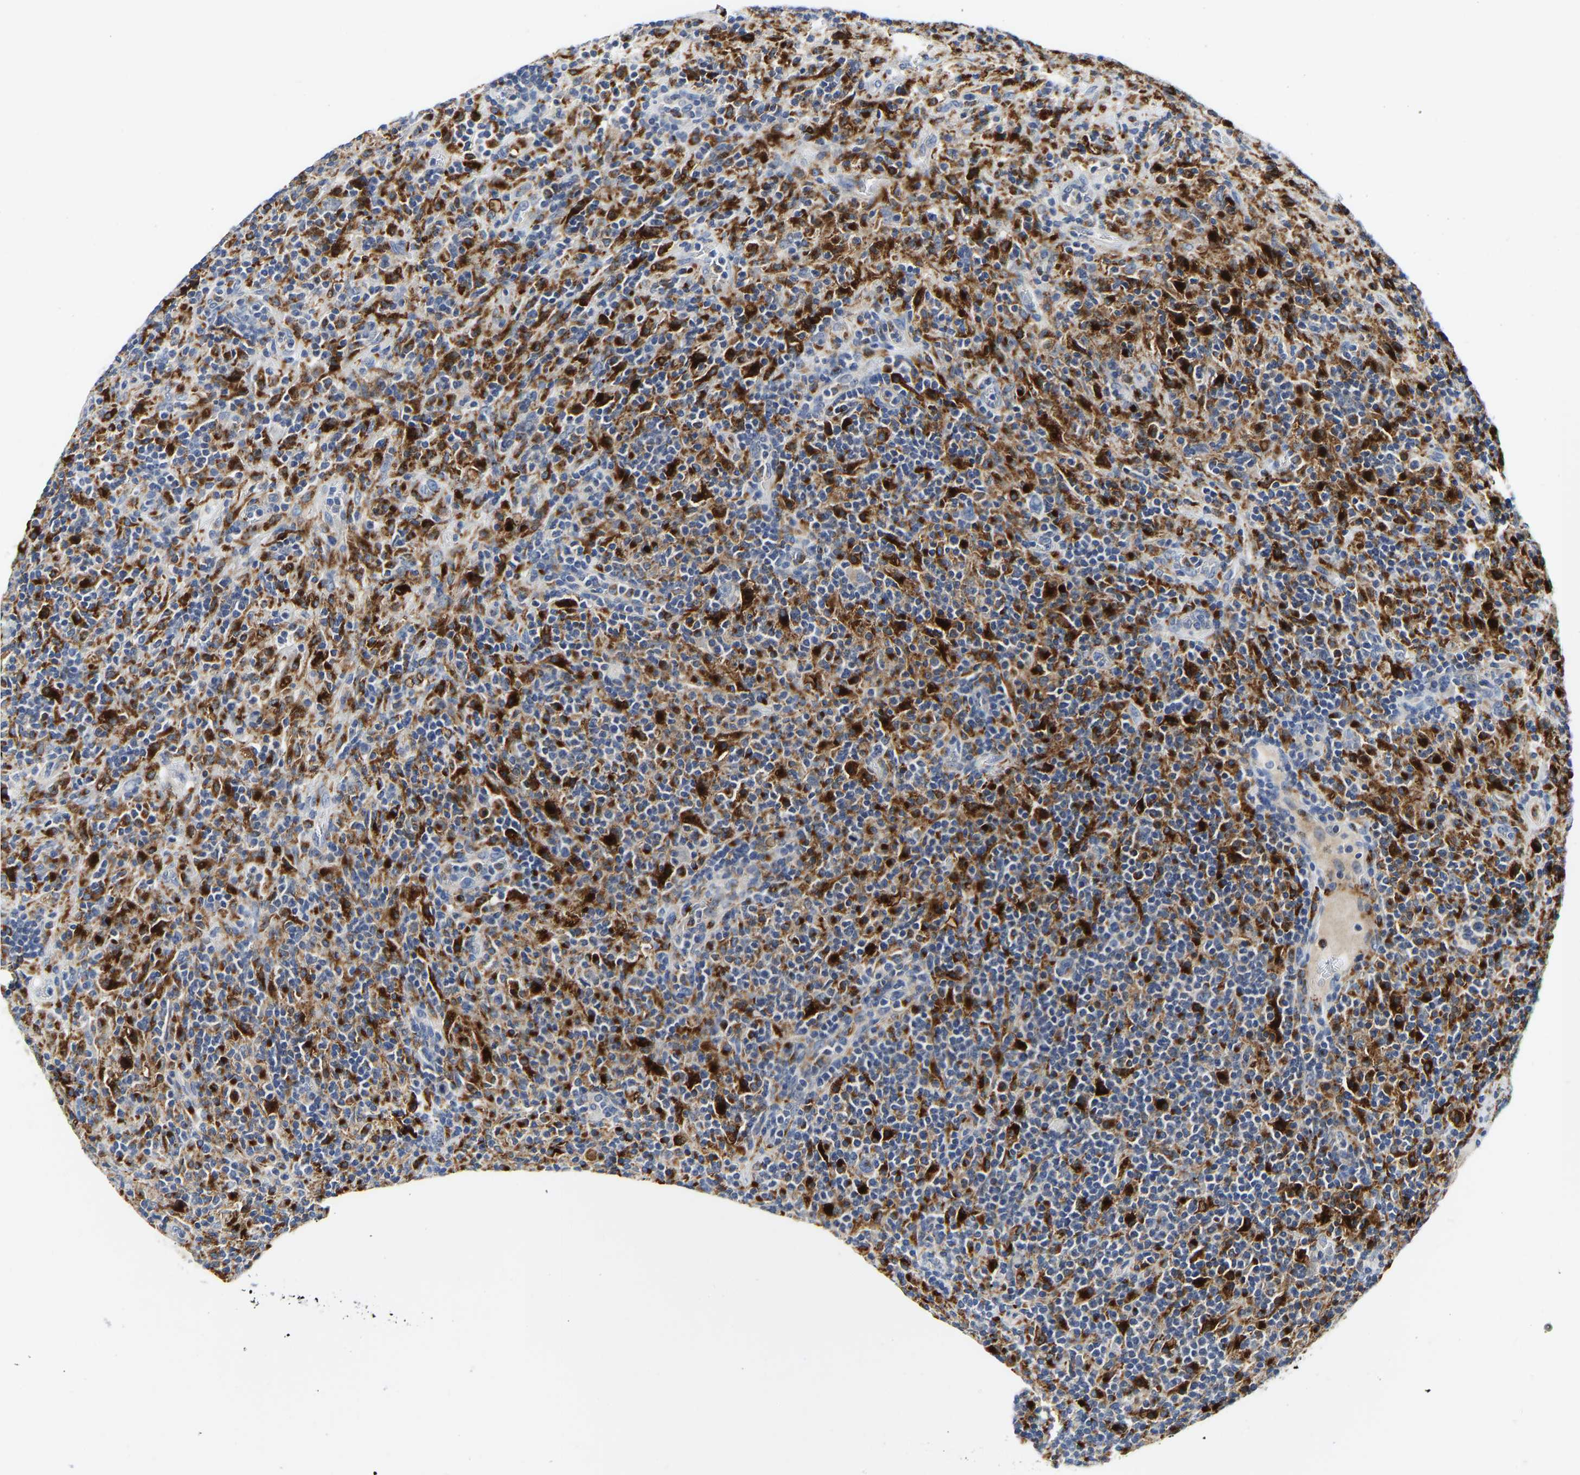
{"staining": {"intensity": "moderate", "quantity": "<25%", "location": "cytoplasmic/membranous"}, "tissue": "lymphoma", "cell_type": "Tumor cells", "image_type": "cancer", "snomed": [{"axis": "morphology", "description": "Hodgkin's disease, NOS"}, {"axis": "topography", "description": "Lymph node"}], "caption": "Hodgkin's disease stained for a protein (brown) reveals moderate cytoplasmic/membranous positive expression in approximately <25% of tumor cells.", "gene": "ATP6V1E1", "patient": {"sex": "male", "age": 70}}